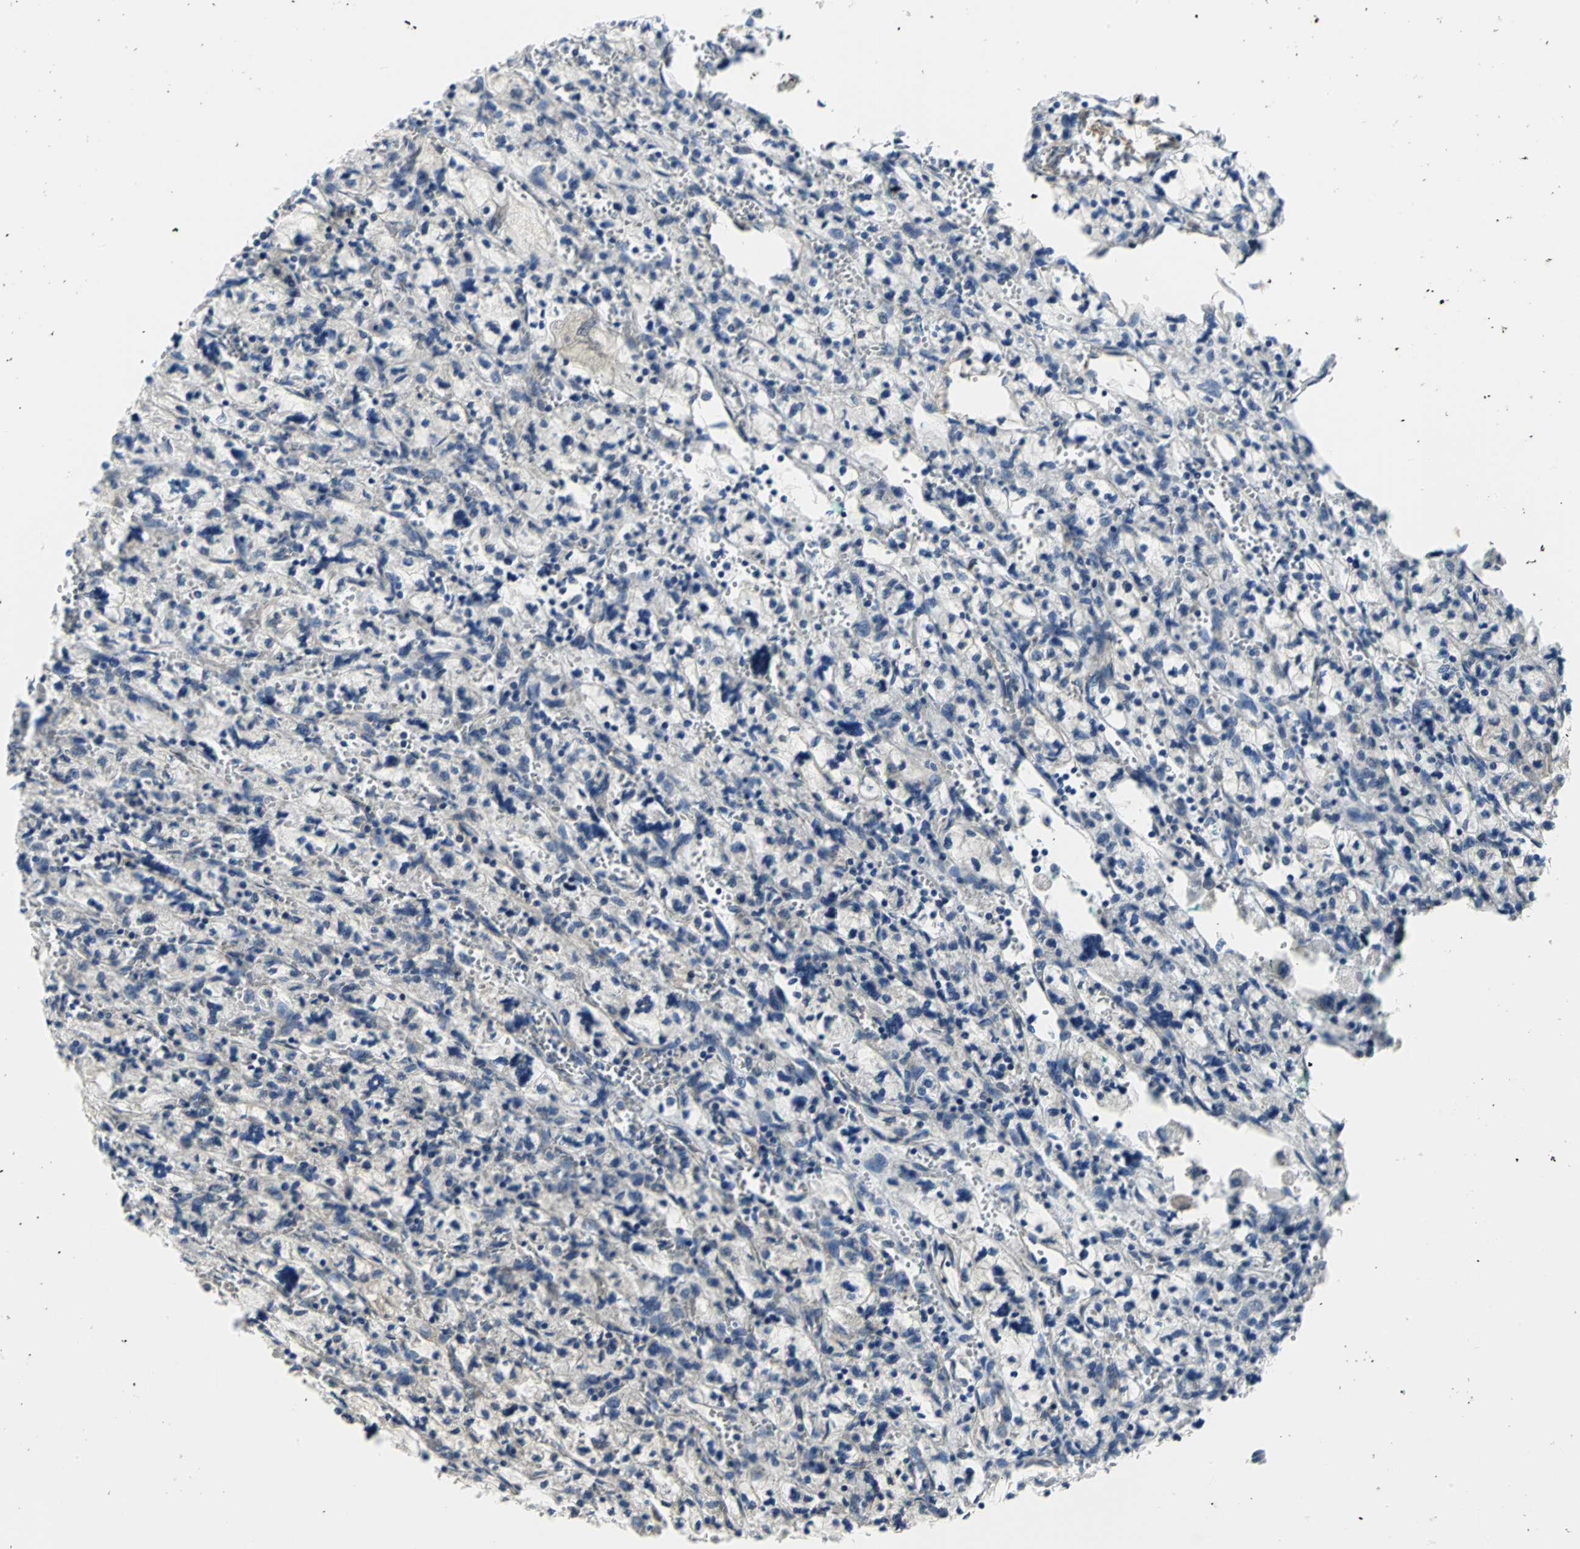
{"staining": {"intensity": "negative", "quantity": "none", "location": "none"}, "tissue": "renal cancer", "cell_type": "Tumor cells", "image_type": "cancer", "snomed": [{"axis": "morphology", "description": "Adenocarcinoma, NOS"}, {"axis": "topography", "description": "Kidney"}], "caption": "A high-resolution histopathology image shows IHC staining of renal adenocarcinoma, which displays no significant positivity in tumor cells. (DAB immunohistochemistry with hematoxylin counter stain).", "gene": "PGM3", "patient": {"sex": "female", "age": 83}}